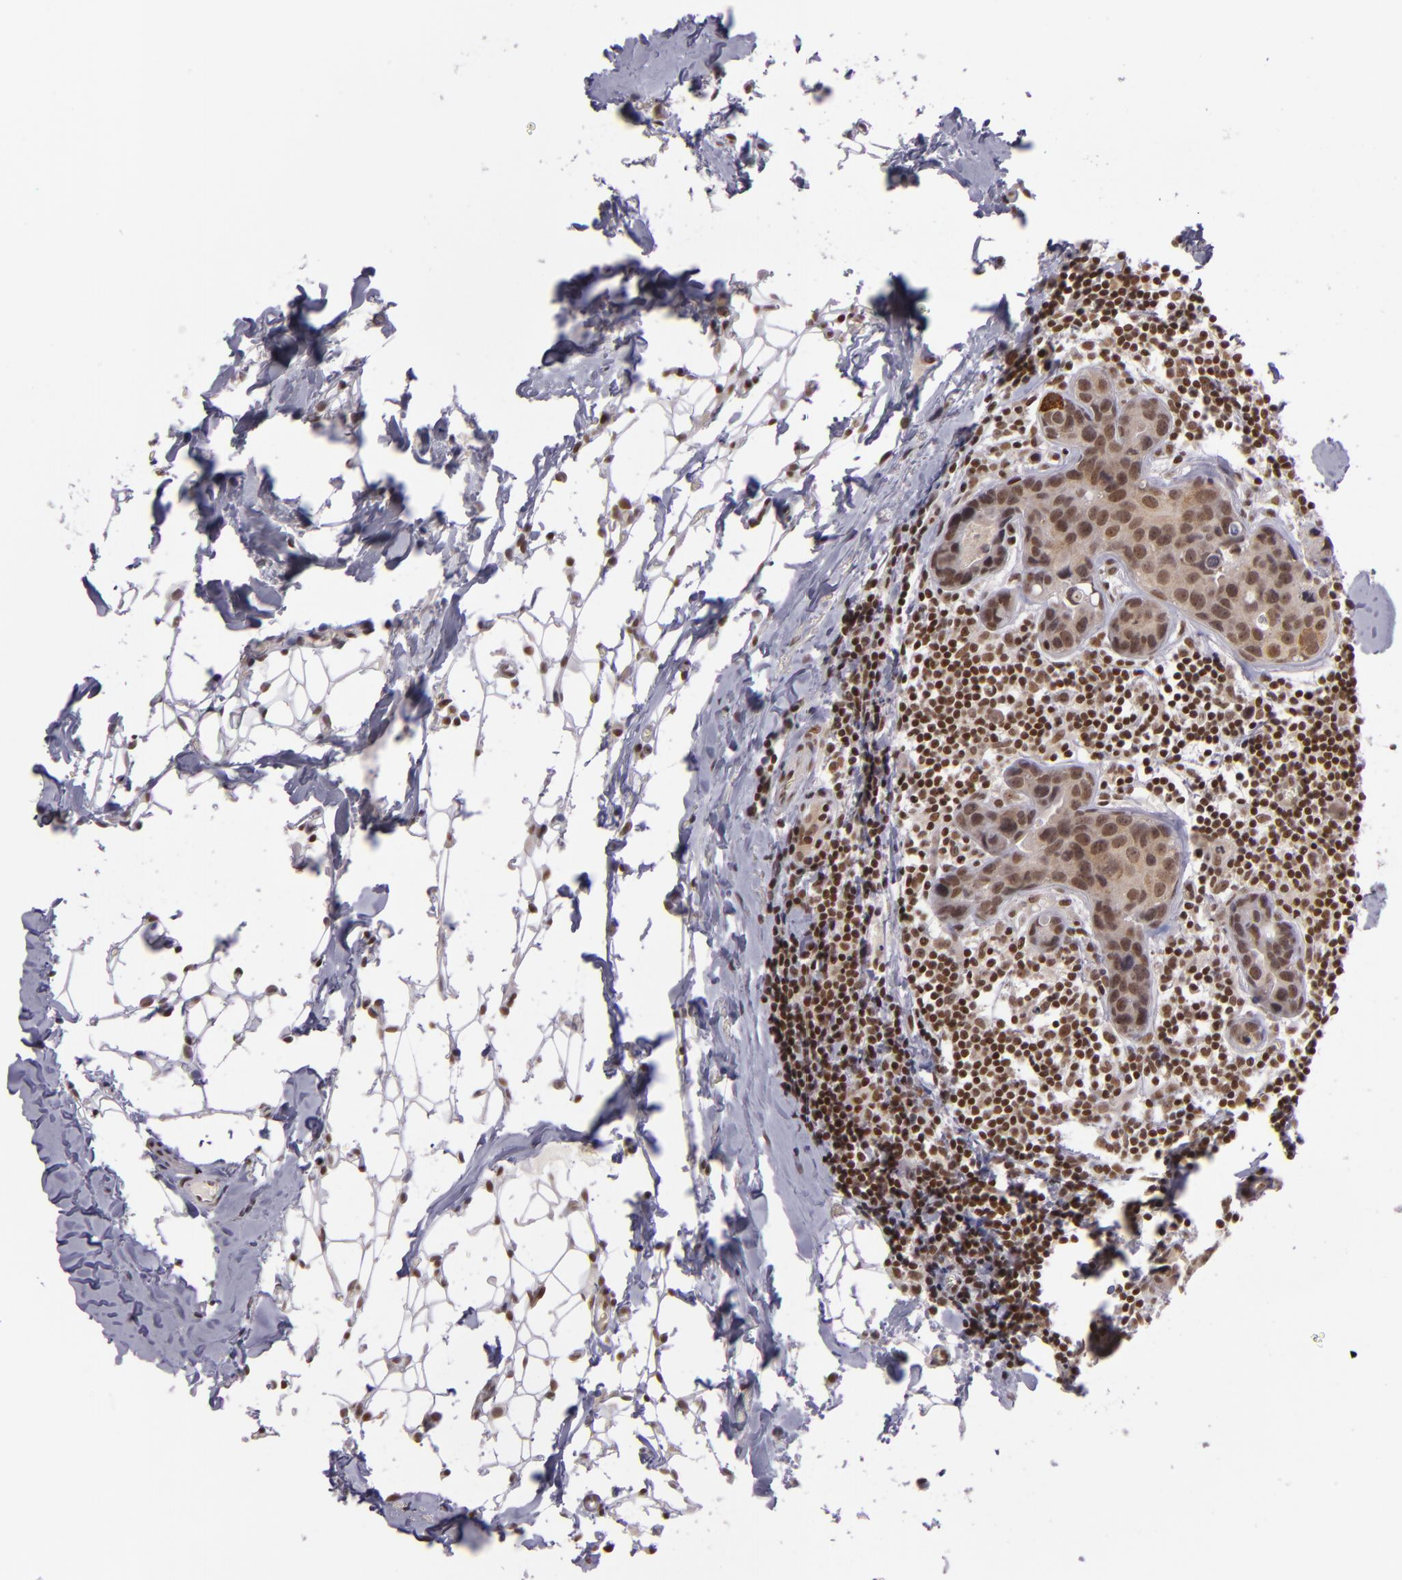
{"staining": {"intensity": "moderate", "quantity": ">75%", "location": "nuclear"}, "tissue": "breast cancer", "cell_type": "Tumor cells", "image_type": "cancer", "snomed": [{"axis": "morphology", "description": "Duct carcinoma"}, {"axis": "topography", "description": "Breast"}], "caption": "Breast cancer (infiltrating ductal carcinoma) stained with a brown dye exhibits moderate nuclear positive staining in about >75% of tumor cells.", "gene": "ZFX", "patient": {"sex": "female", "age": 24}}